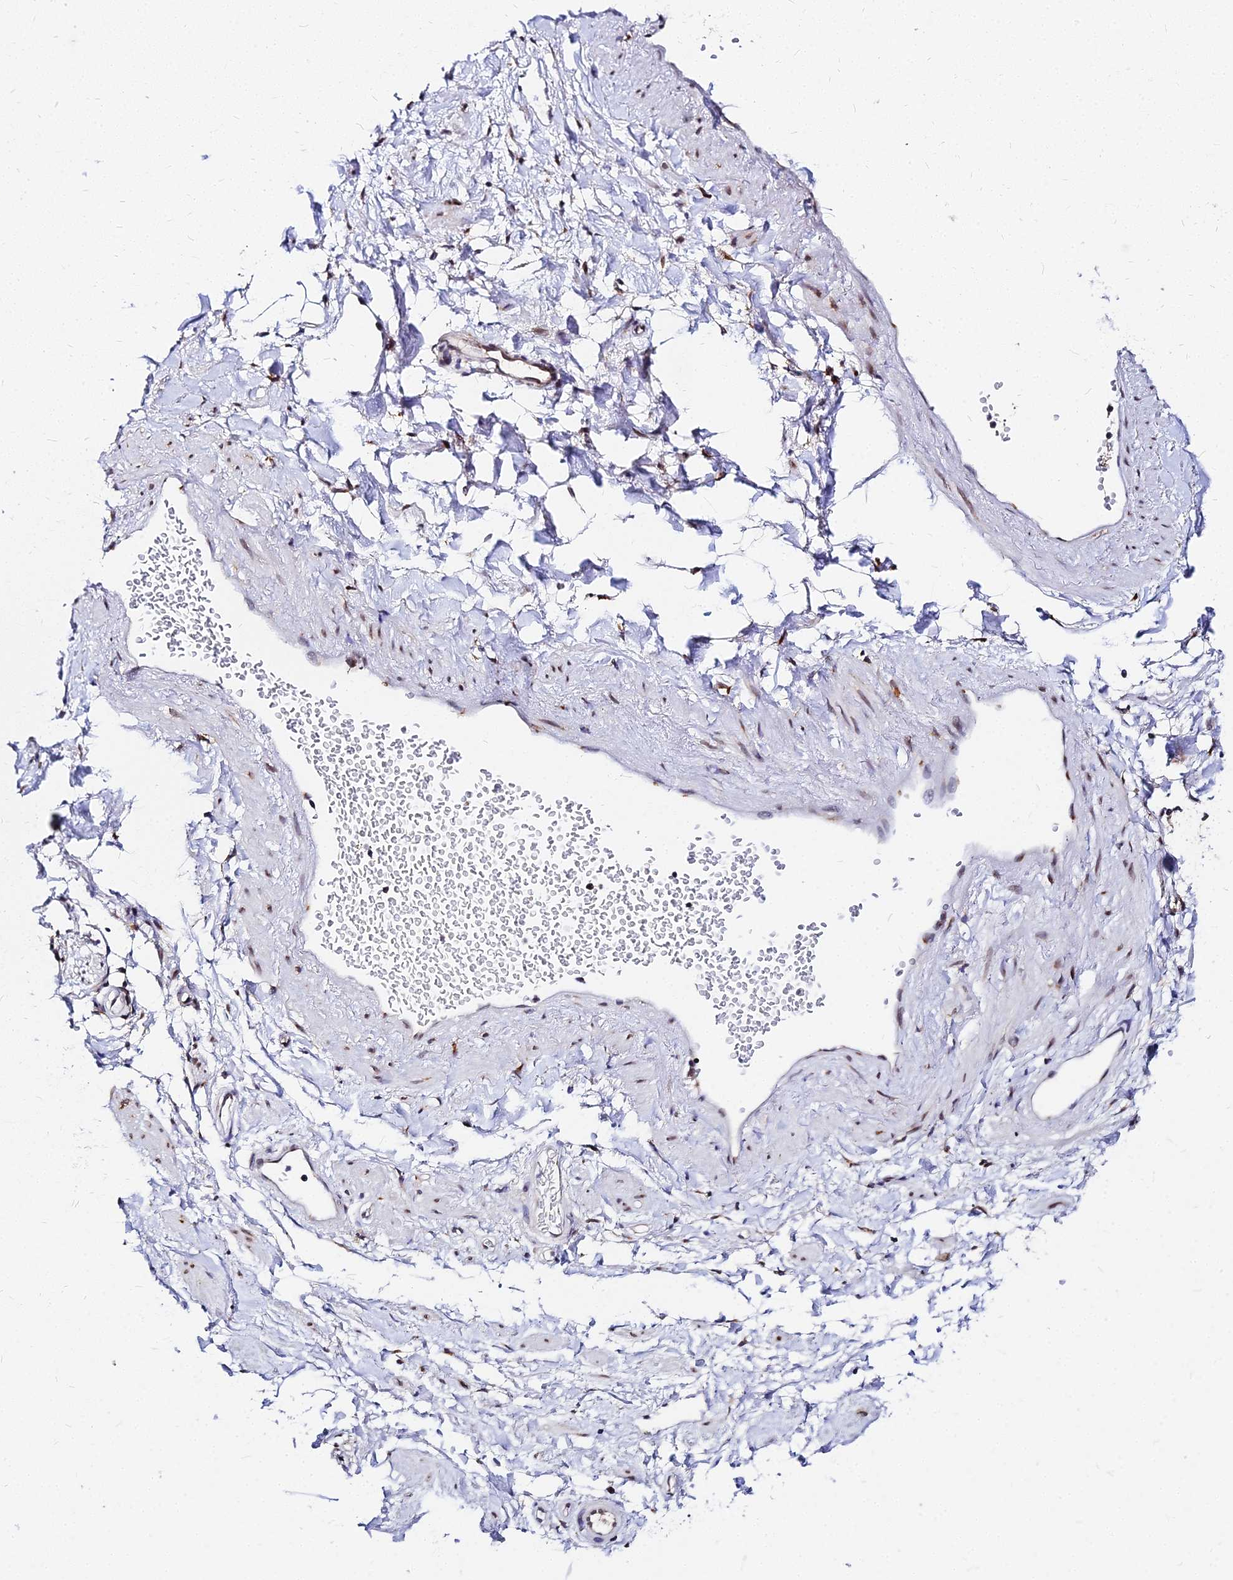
{"staining": {"intensity": "weak", "quantity": ">75%", "location": "nuclear"}, "tissue": "adipose tissue", "cell_type": "Adipocytes", "image_type": "normal", "snomed": [{"axis": "morphology", "description": "Normal tissue, NOS"}, {"axis": "topography", "description": "Soft tissue"}, {"axis": "topography", "description": "Adipose tissue"}, {"axis": "topography", "description": "Vascular tissue"}, {"axis": "topography", "description": "Peripheral nerve tissue"}], "caption": "A low amount of weak nuclear staining is present in approximately >75% of adipocytes in normal adipose tissue. The protein of interest is stained brown, and the nuclei are stained in blue (DAB IHC with brightfield microscopy, high magnification).", "gene": "RNF121", "patient": {"sex": "male", "age": 74}}